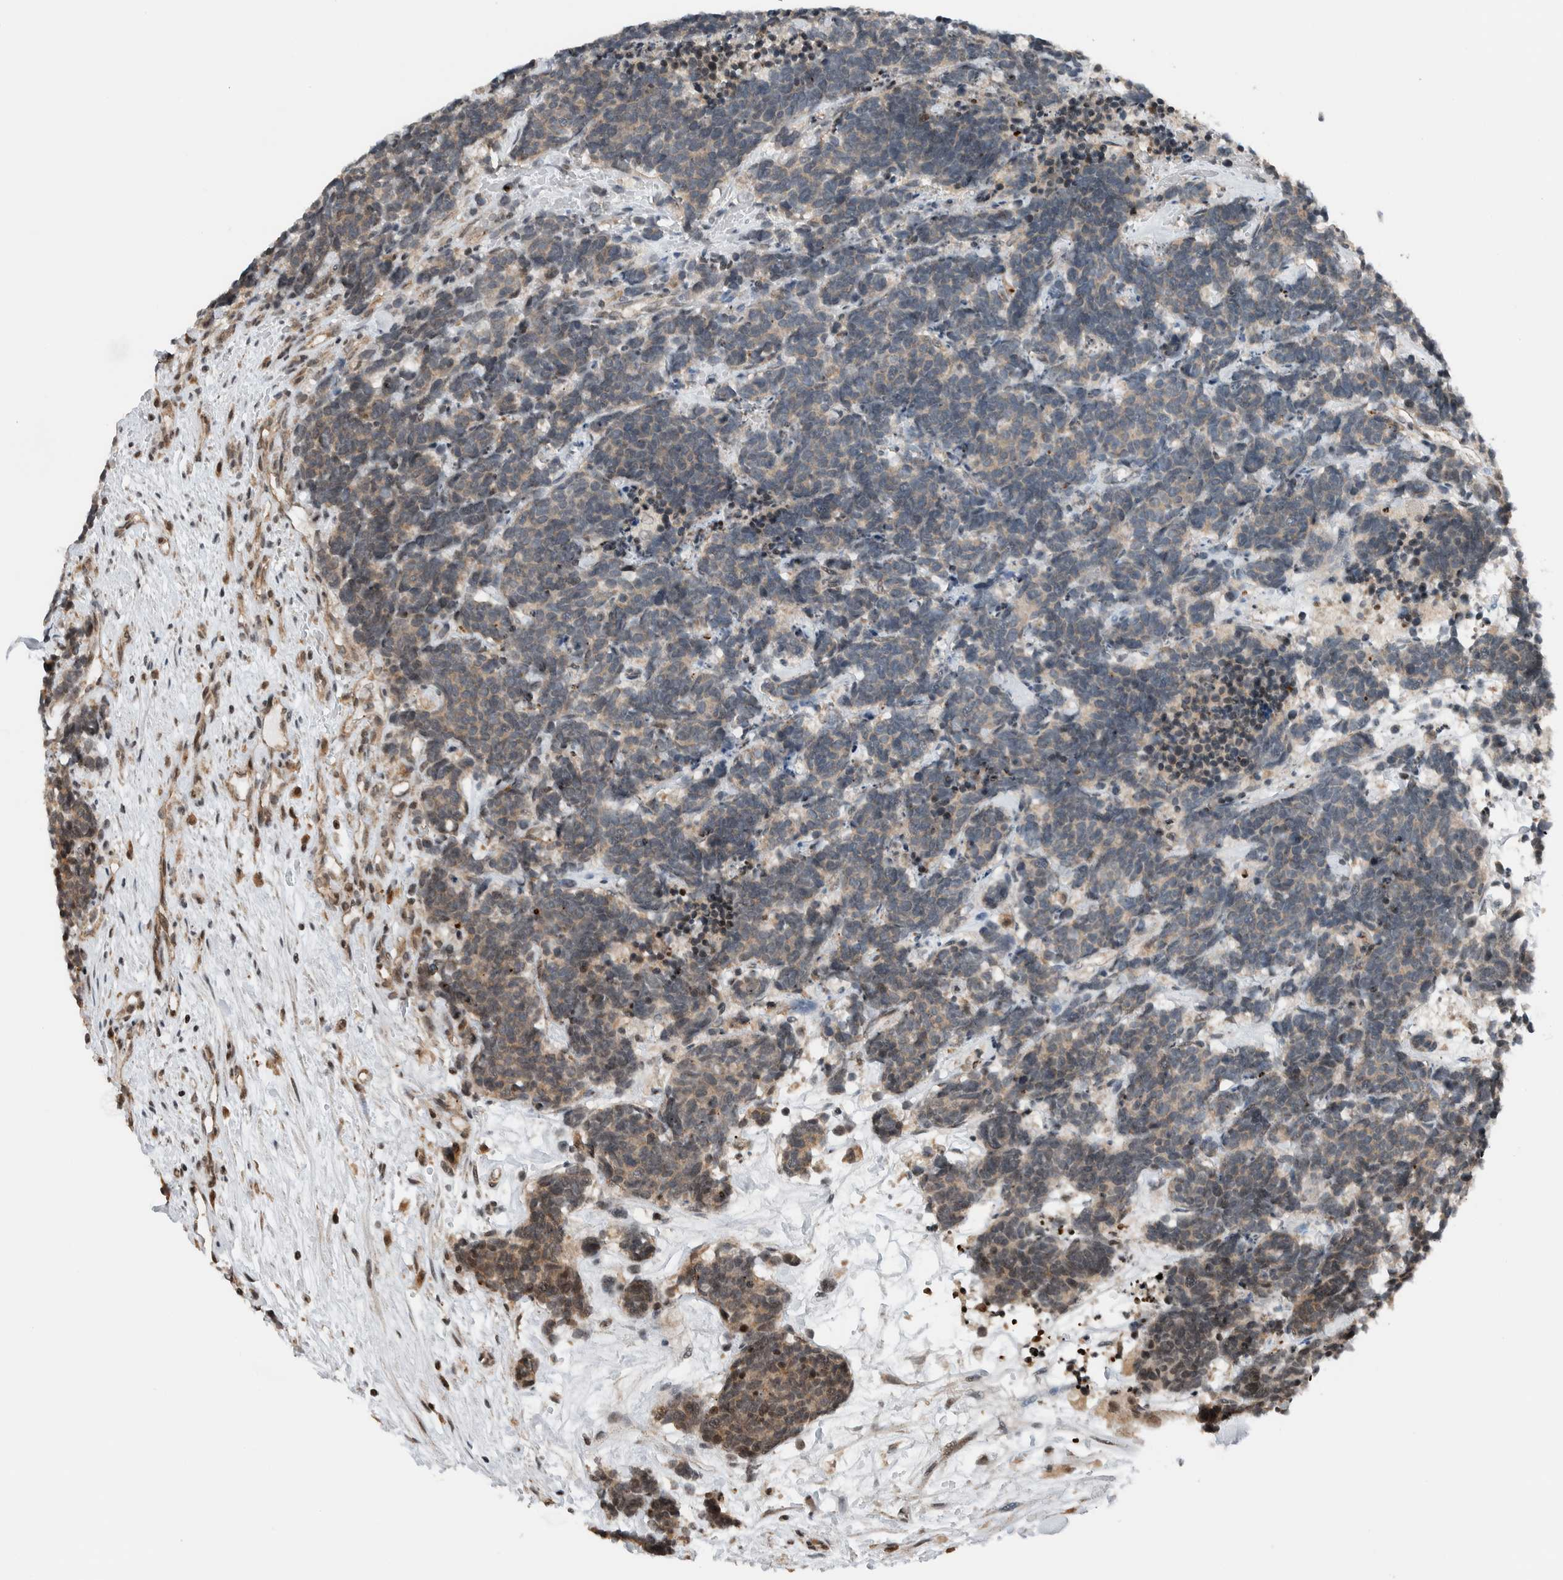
{"staining": {"intensity": "weak", "quantity": ">75%", "location": "cytoplasmic/membranous"}, "tissue": "carcinoid", "cell_type": "Tumor cells", "image_type": "cancer", "snomed": [{"axis": "morphology", "description": "Carcinoma, NOS"}, {"axis": "morphology", "description": "Carcinoid, malignant, NOS"}, {"axis": "topography", "description": "Urinary bladder"}], "caption": "DAB (3,3'-diaminobenzidine) immunohistochemical staining of carcinoid reveals weak cytoplasmic/membranous protein positivity in about >75% of tumor cells.", "gene": "NPLOC4", "patient": {"sex": "male", "age": 57}}